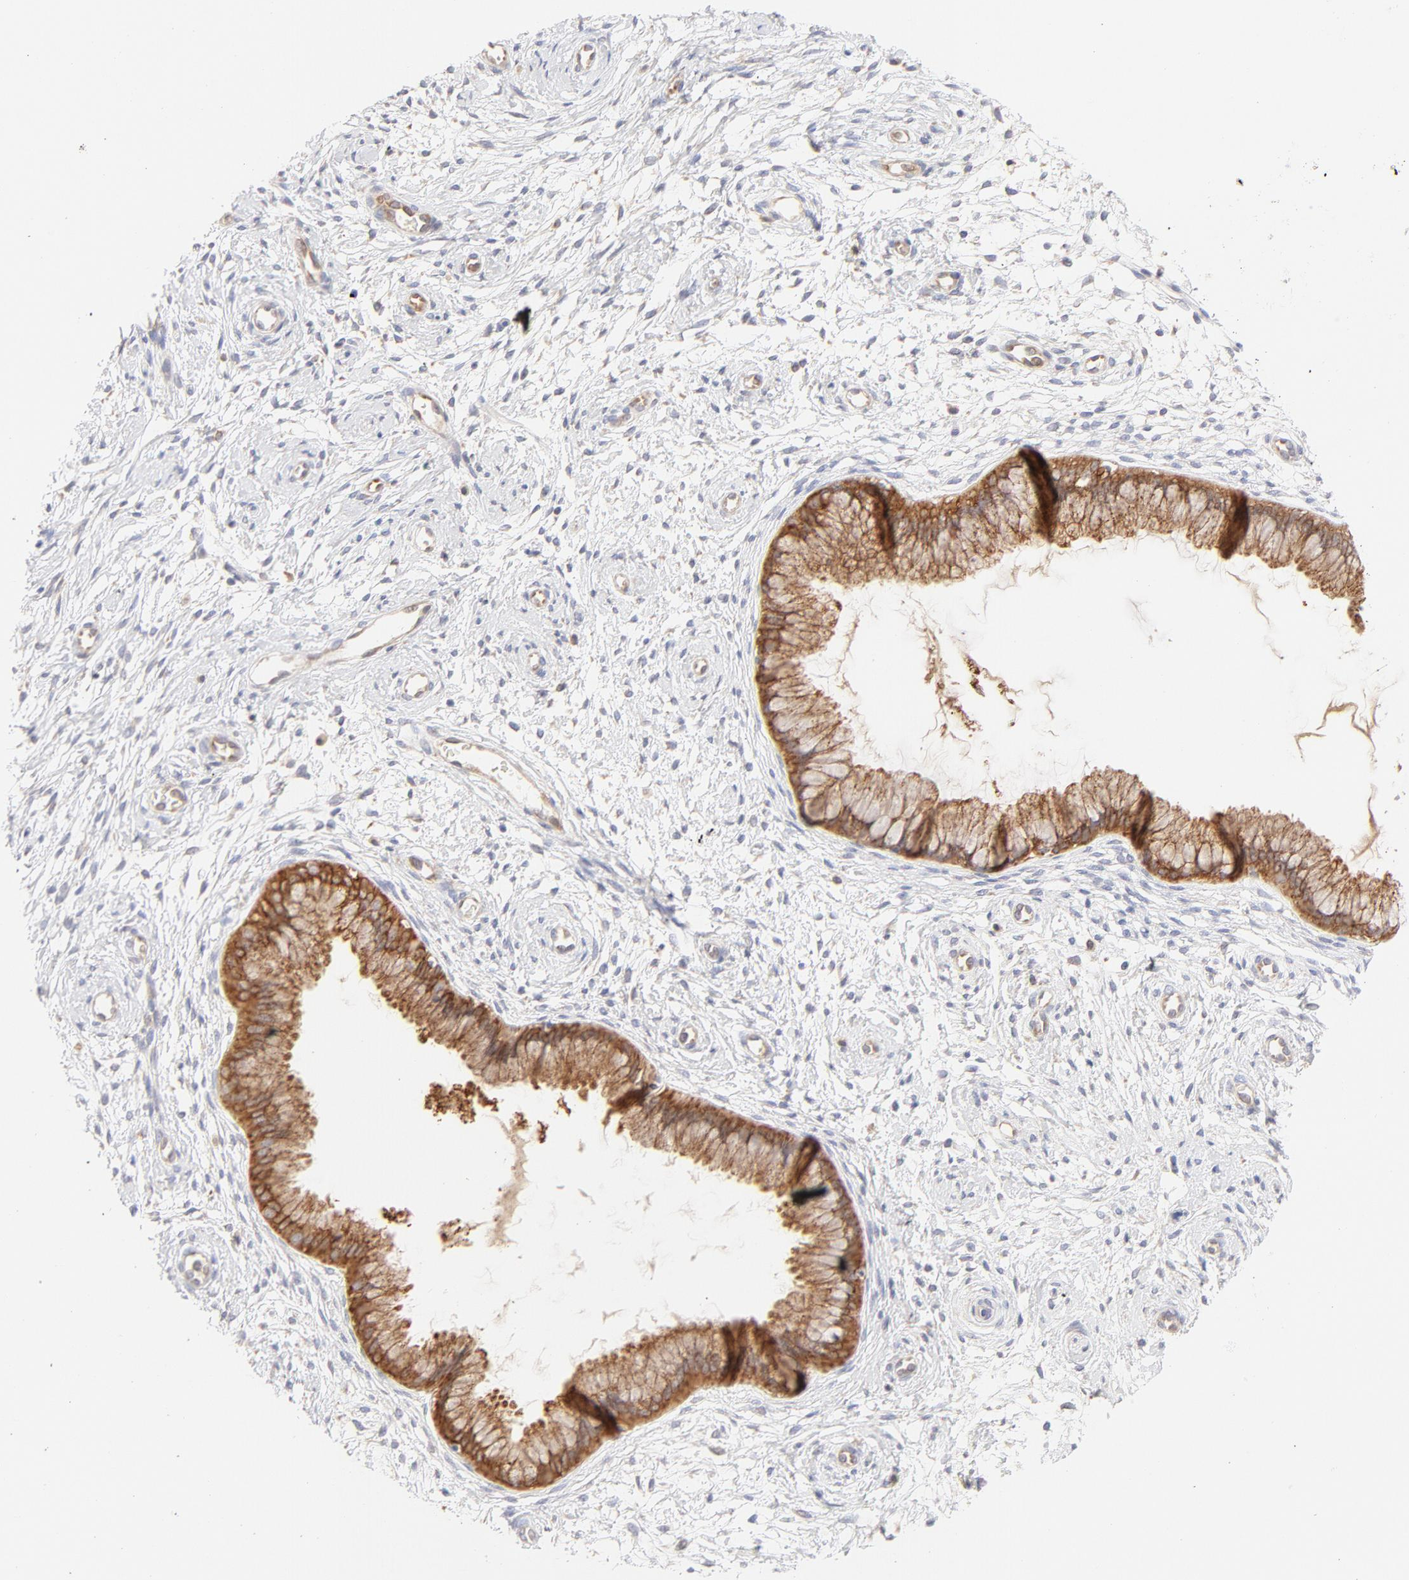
{"staining": {"intensity": "strong", "quantity": ">75%", "location": "cytoplasmic/membranous"}, "tissue": "cervix", "cell_type": "Glandular cells", "image_type": "normal", "snomed": [{"axis": "morphology", "description": "Normal tissue, NOS"}, {"axis": "topography", "description": "Cervix"}], "caption": "IHC image of benign cervix: cervix stained using IHC exhibits high levels of strong protein expression localized specifically in the cytoplasmic/membranous of glandular cells, appearing as a cytoplasmic/membranous brown color.", "gene": "RPS6KA1", "patient": {"sex": "female", "age": 39}}